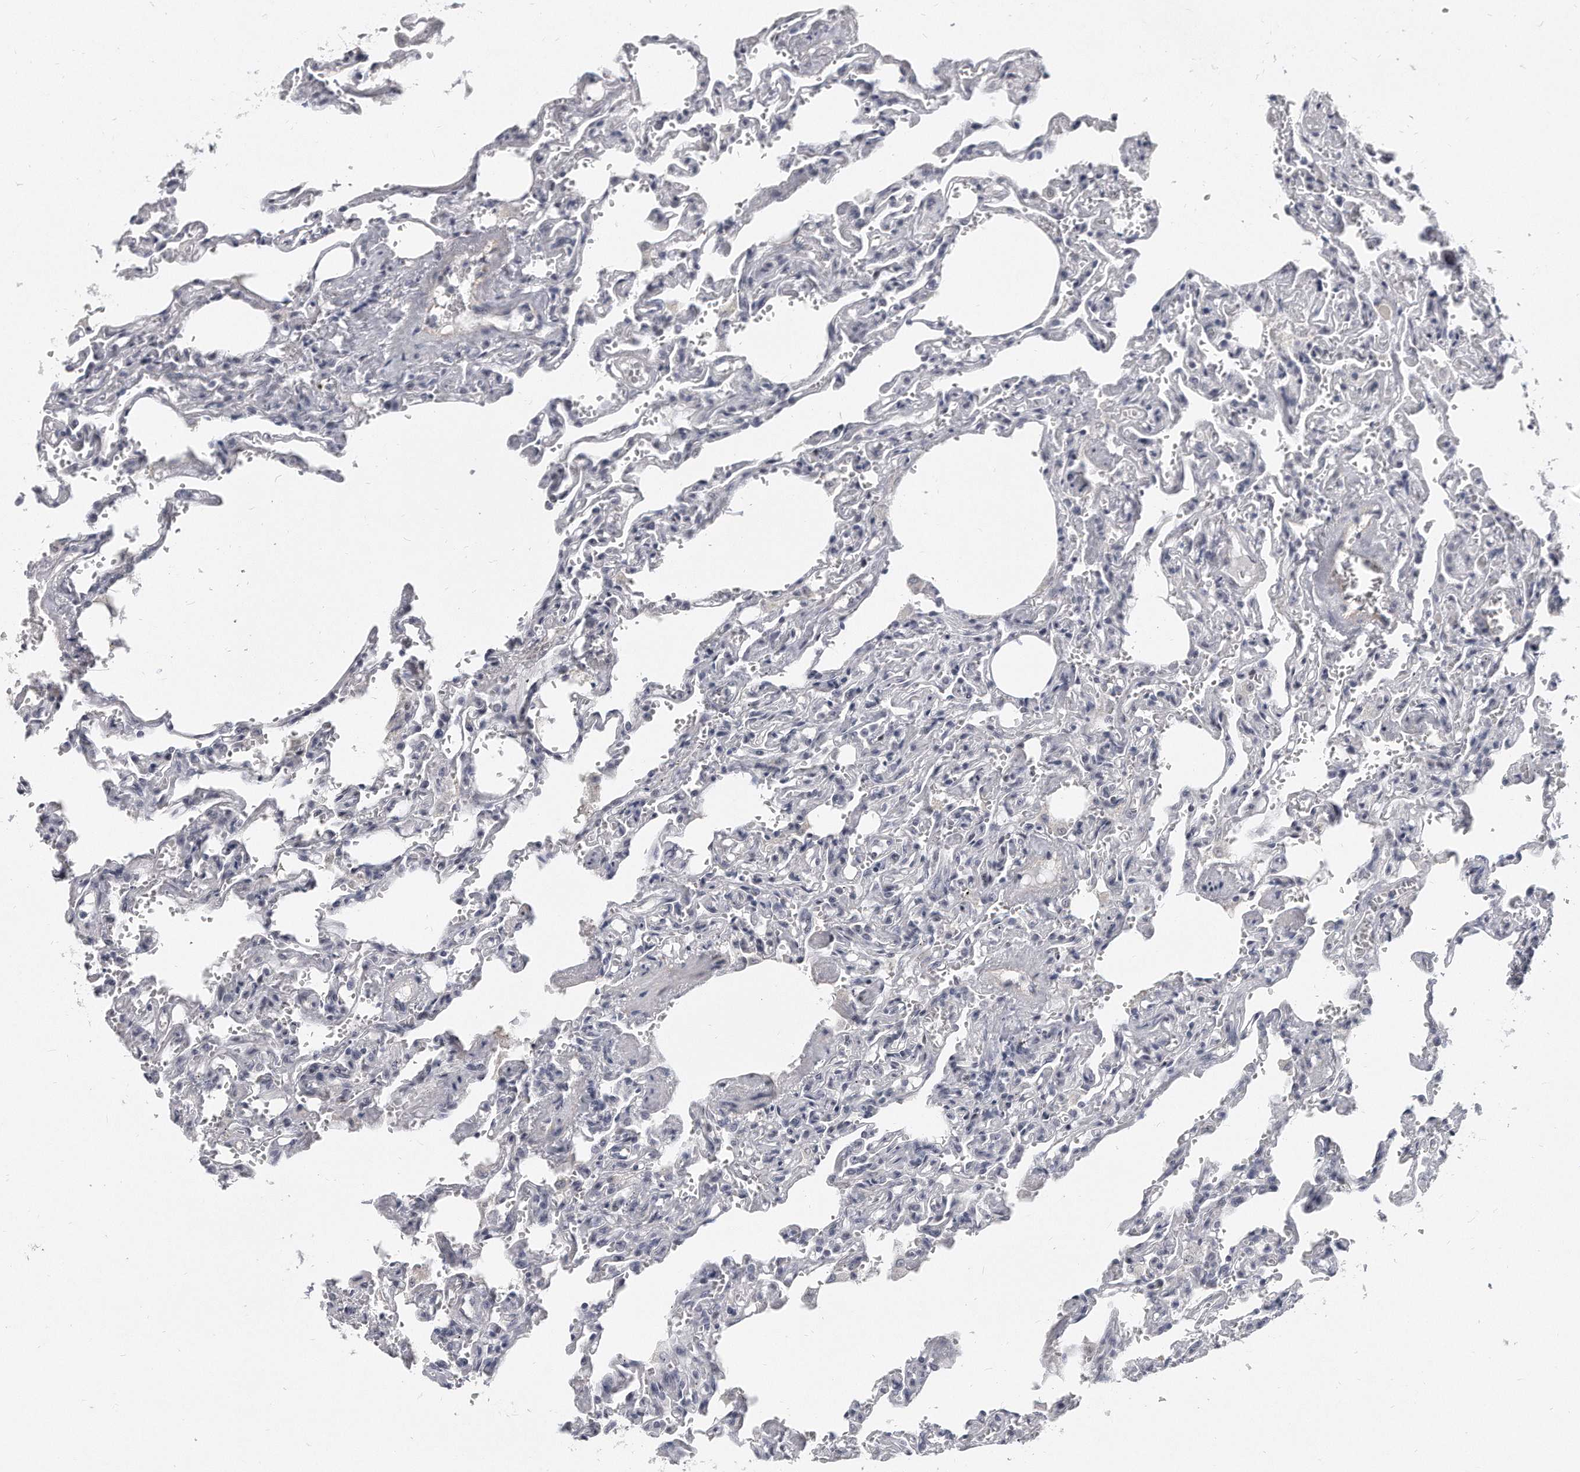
{"staining": {"intensity": "negative", "quantity": "none", "location": "none"}, "tissue": "lung", "cell_type": "Alveolar cells", "image_type": "normal", "snomed": [{"axis": "morphology", "description": "Normal tissue, NOS"}, {"axis": "topography", "description": "Lung"}], "caption": "High power microscopy histopathology image of an IHC photomicrograph of unremarkable lung, revealing no significant staining in alveolar cells.", "gene": "TFCP2L1", "patient": {"sex": "male", "age": 21}}